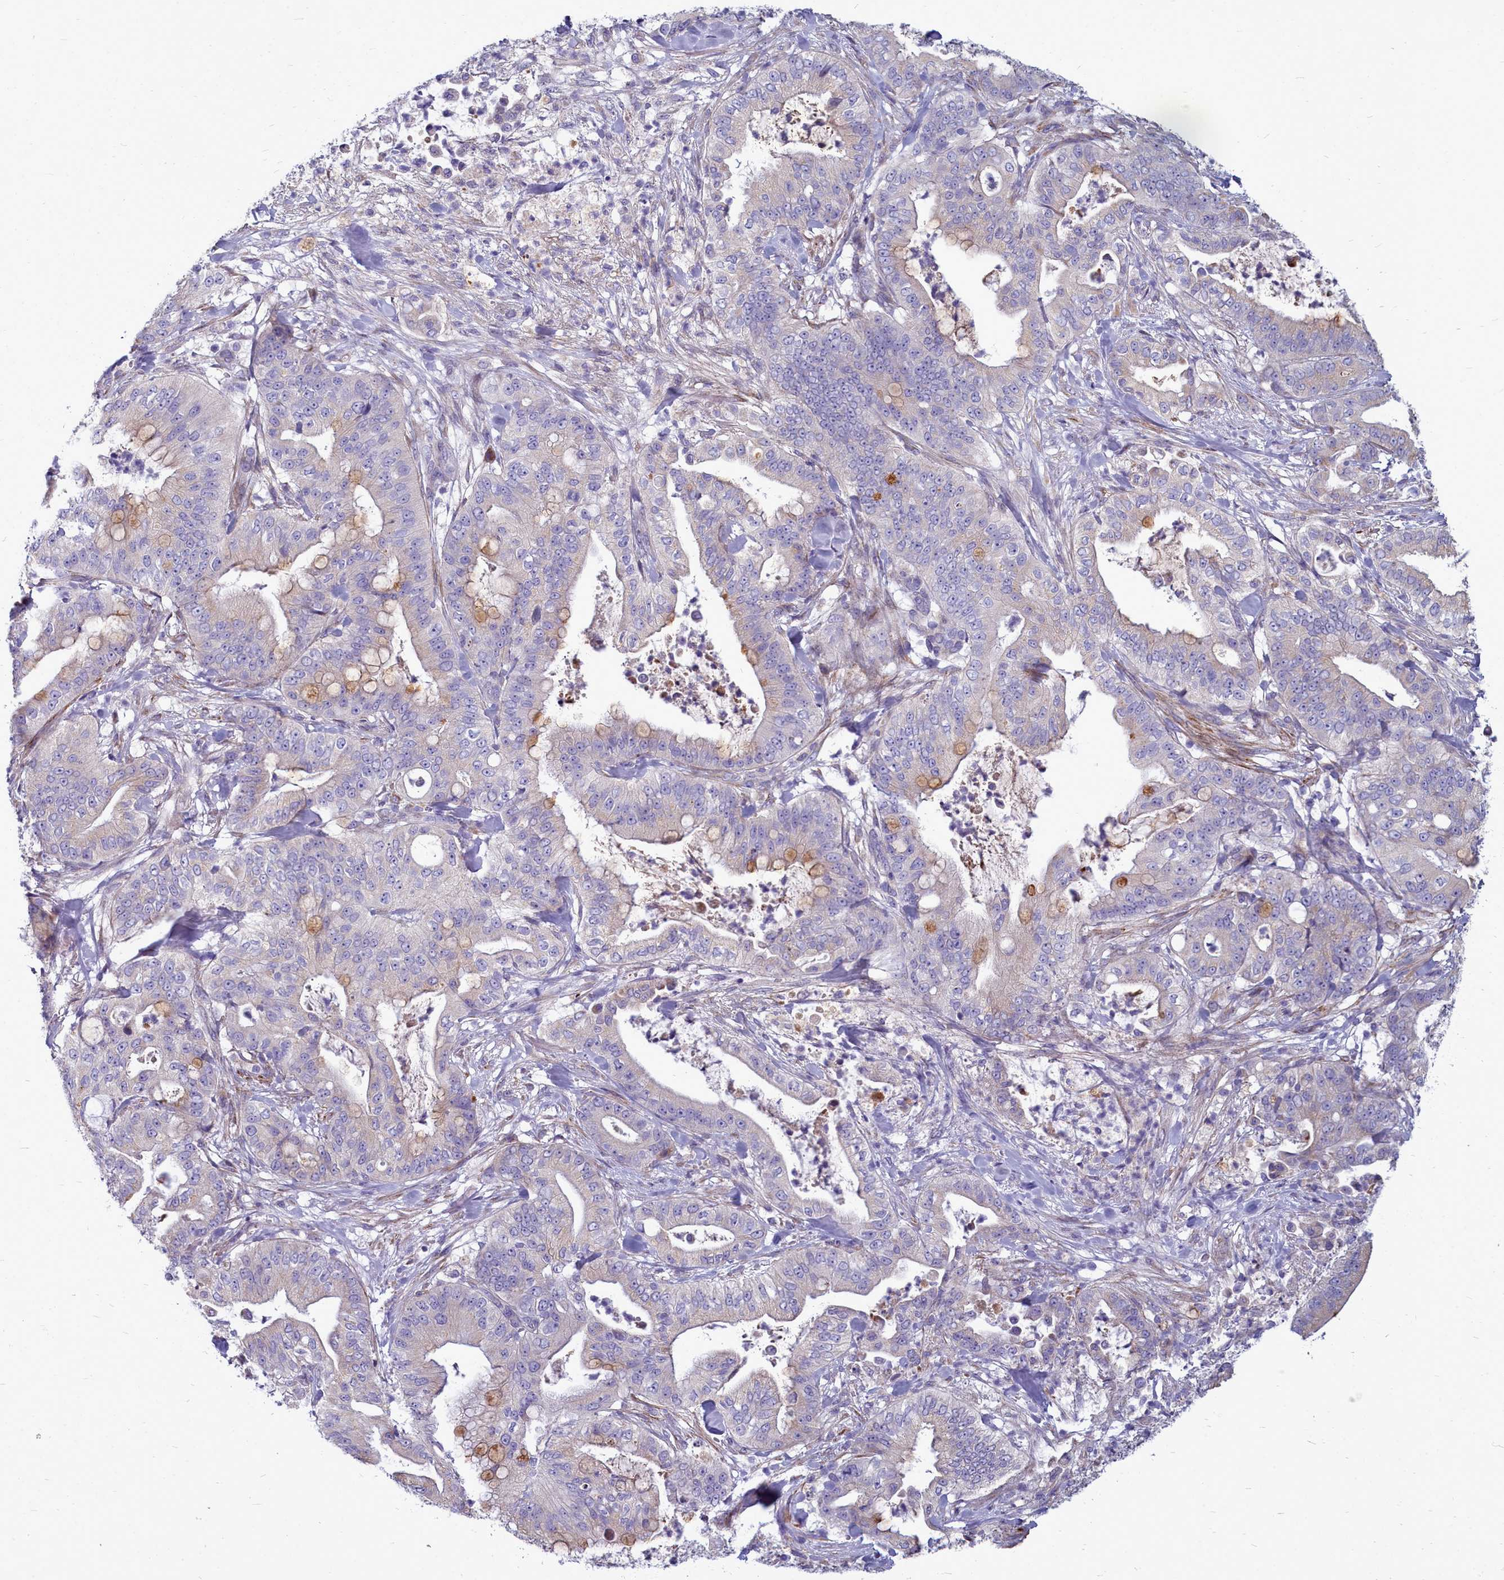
{"staining": {"intensity": "negative", "quantity": "none", "location": "none"}, "tissue": "pancreatic cancer", "cell_type": "Tumor cells", "image_type": "cancer", "snomed": [{"axis": "morphology", "description": "Adenocarcinoma, NOS"}, {"axis": "topography", "description": "Pancreas"}], "caption": "Tumor cells show no significant protein expression in pancreatic cancer (adenocarcinoma). (IHC, brightfield microscopy, high magnification).", "gene": "SMPD4", "patient": {"sex": "male", "age": 71}}